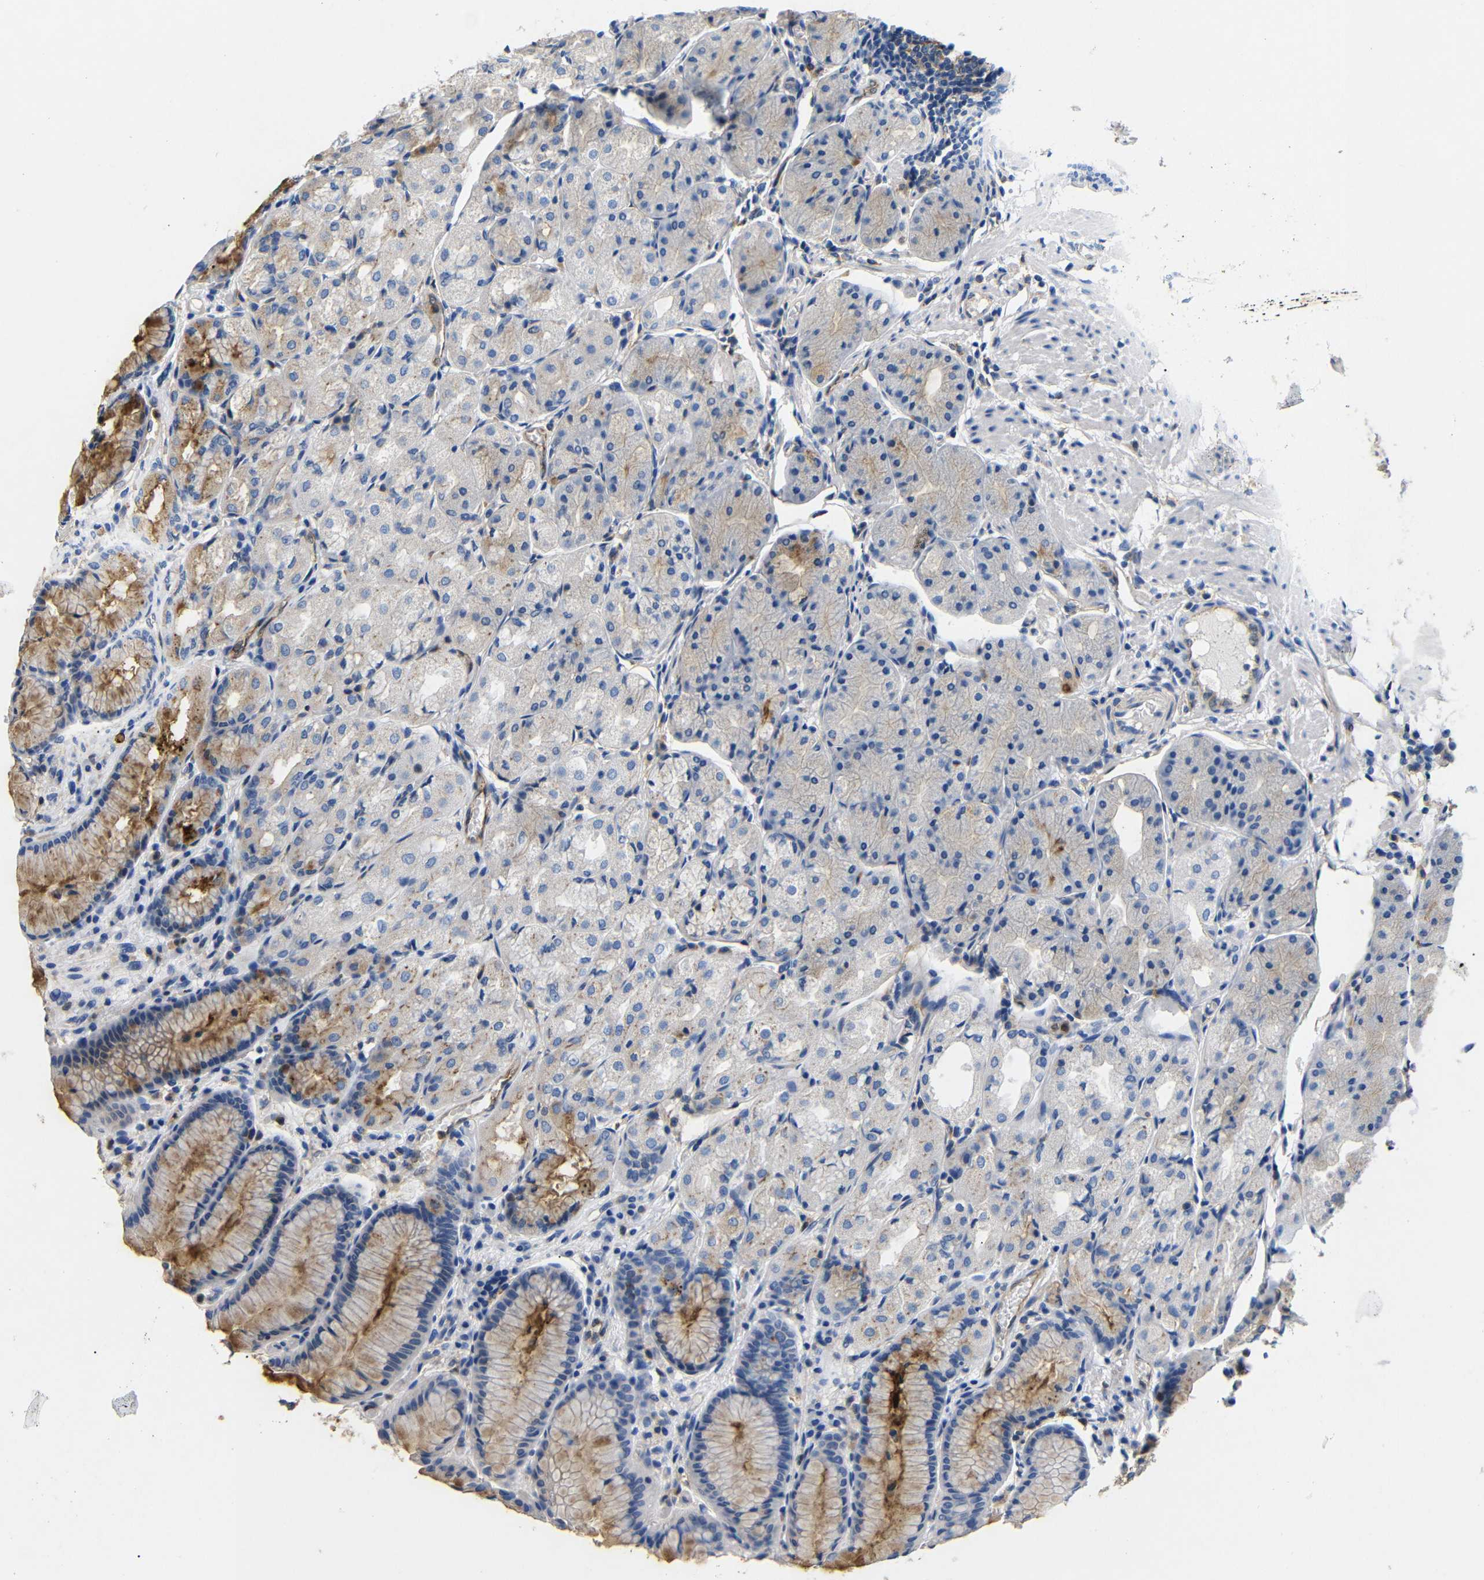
{"staining": {"intensity": "moderate", "quantity": "25%-75%", "location": "cytoplasmic/membranous"}, "tissue": "stomach", "cell_type": "Glandular cells", "image_type": "normal", "snomed": [{"axis": "morphology", "description": "Normal tissue, NOS"}, {"axis": "topography", "description": "Stomach, upper"}], "caption": "Unremarkable stomach shows moderate cytoplasmic/membranous positivity in about 25%-75% of glandular cells.", "gene": "SDCBP", "patient": {"sex": "male", "age": 72}}